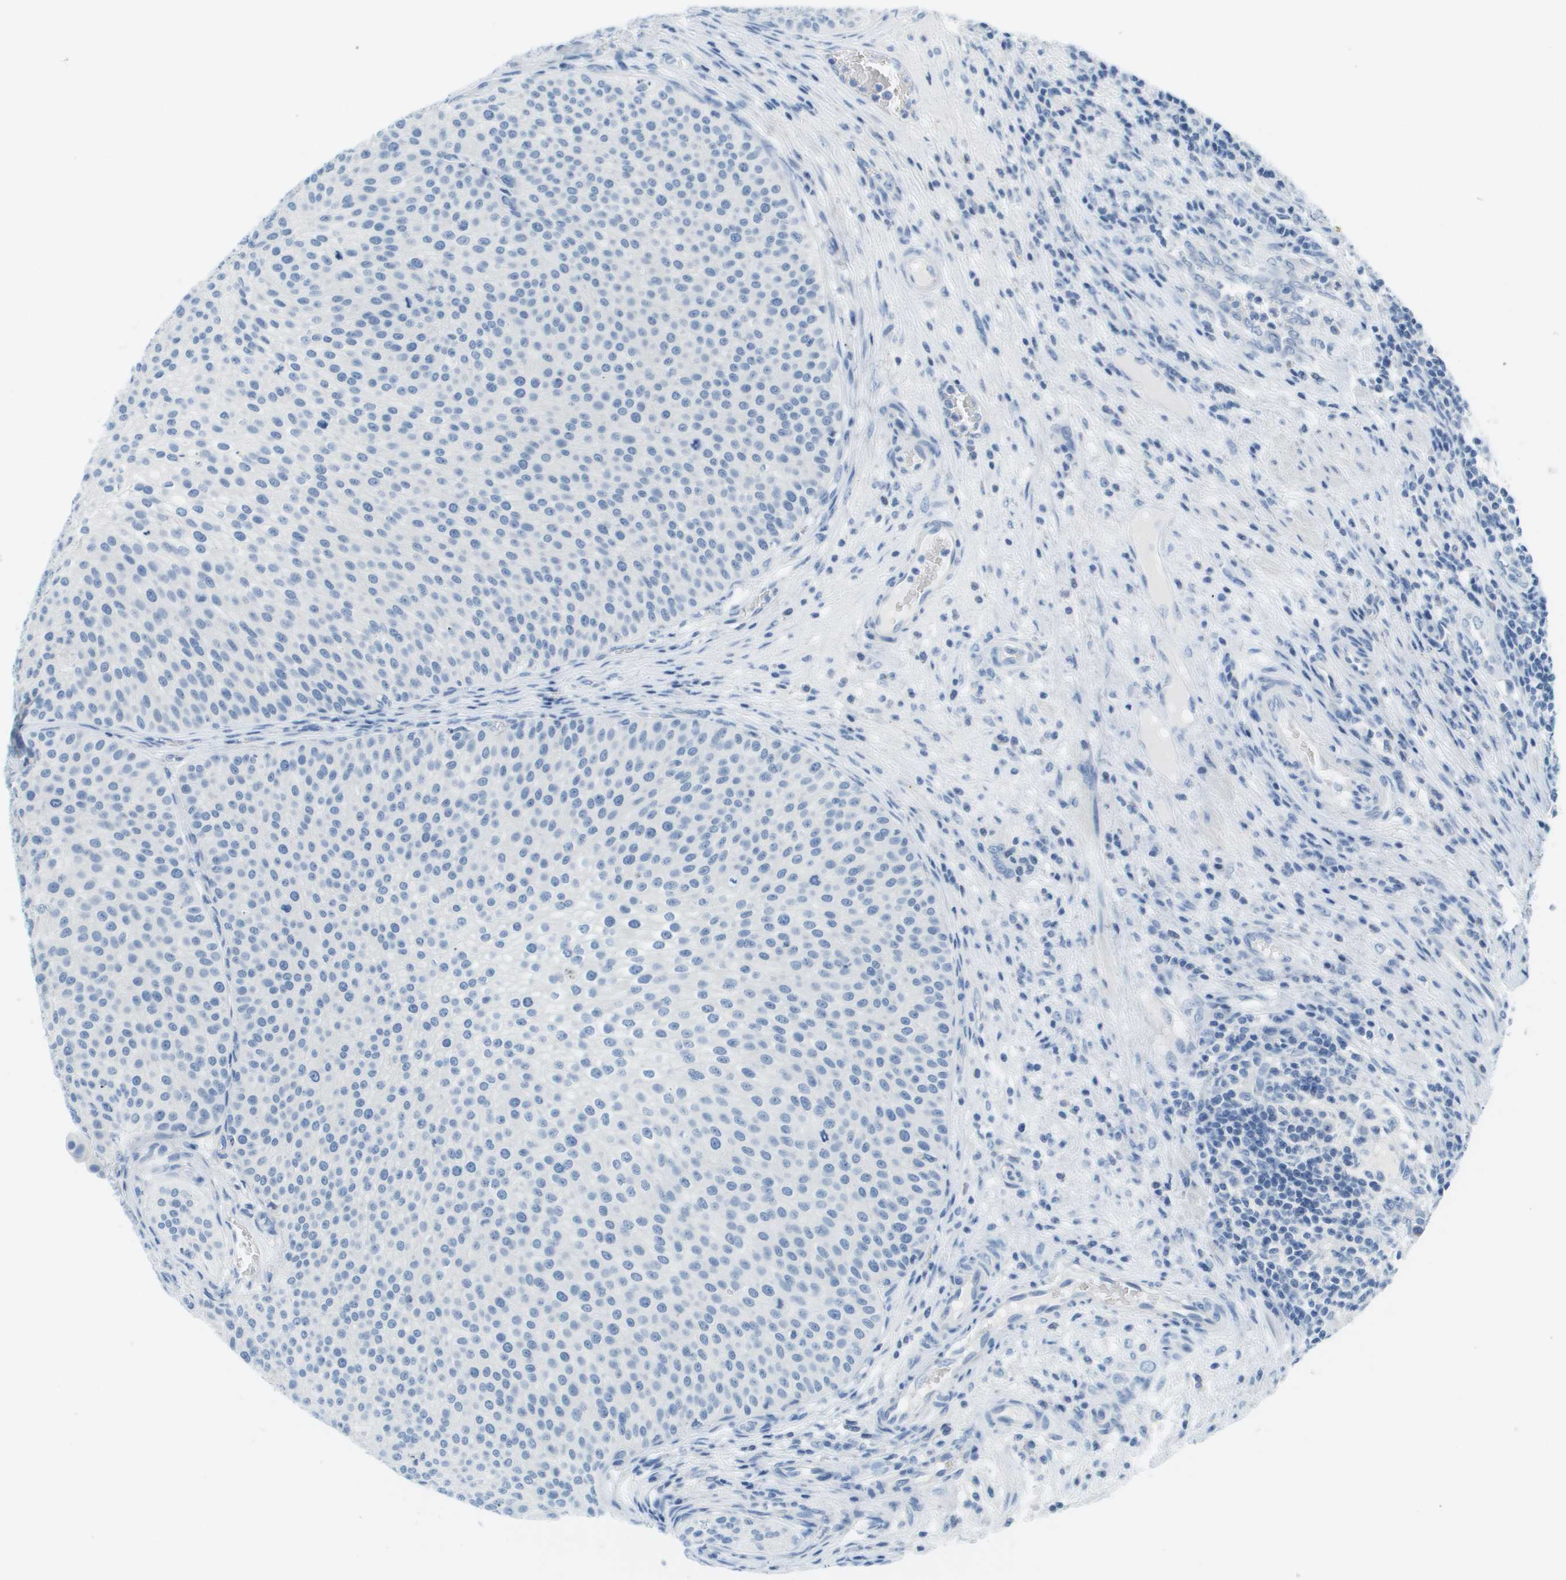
{"staining": {"intensity": "negative", "quantity": "none", "location": "none"}, "tissue": "urothelial cancer", "cell_type": "Tumor cells", "image_type": "cancer", "snomed": [{"axis": "morphology", "description": "Urothelial carcinoma, Low grade"}, {"axis": "topography", "description": "Smooth muscle"}, {"axis": "topography", "description": "Urinary bladder"}], "caption": "This is a micrograph of immunohistochemistry staining of low-grade urothelial carcinoma, which shows no expression in tumor cells.", "gene": "CDHR2", "patient": {"sex": "male", "age": 60}}